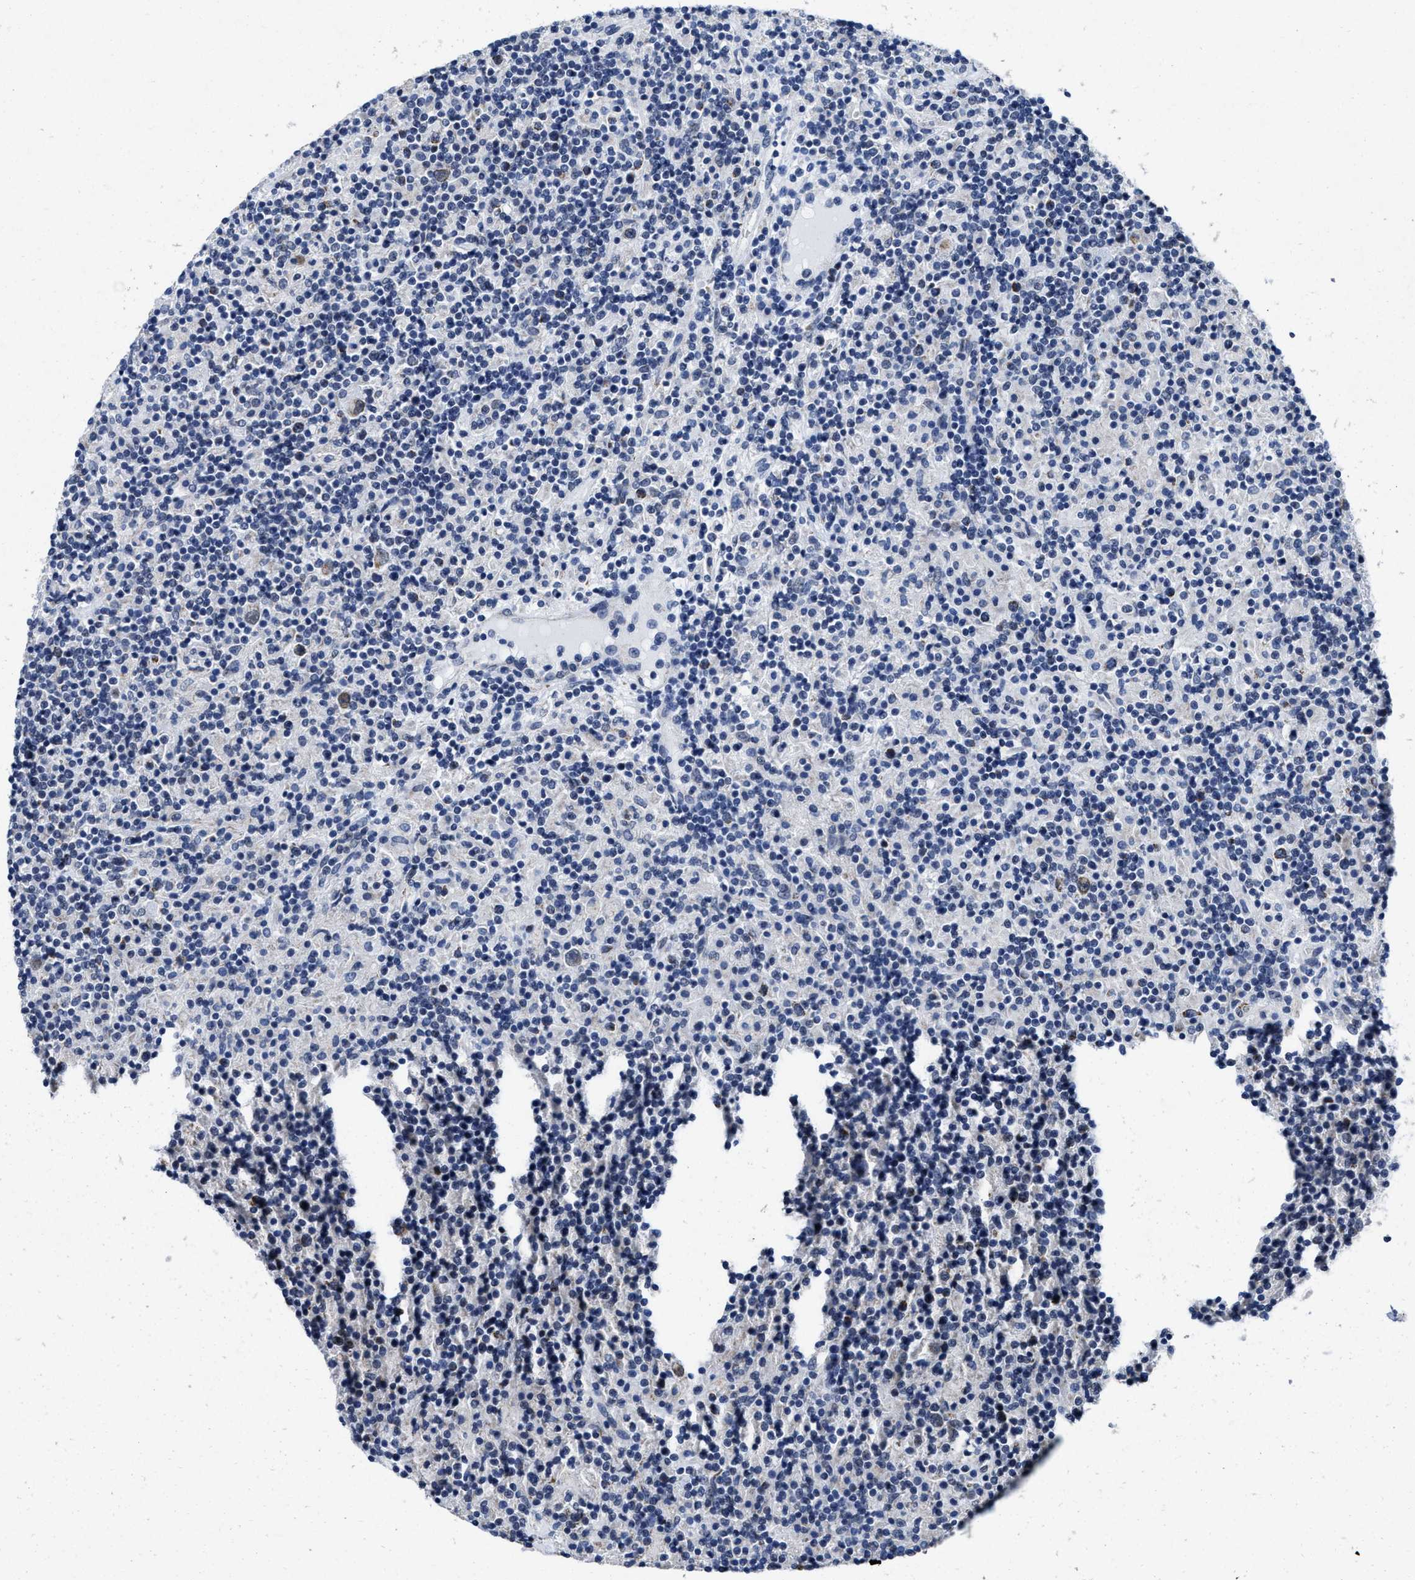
{"staining": {"intensity": "moderate", "quantity": "25%-75%", "location": "cytoplasmic/membranous"}, "tissue": "lymphoma", "cell_type": "Tumor cells", "image_type": "cancer", "snomed": [{"axis": "morphology", "description": "Hodgkin's disease, NOS"}, {"axis": "topography", "description": "Lymph node"}], "caption": "Immunohistochemical staining of human Hodgkin's disease demonstrates medium levels of moderate cytoplasmic/membranous protein expression in about 25%-75% of tumor cells.", "gene": "ID3", "patient": {"sex": "male", "age": 70}}